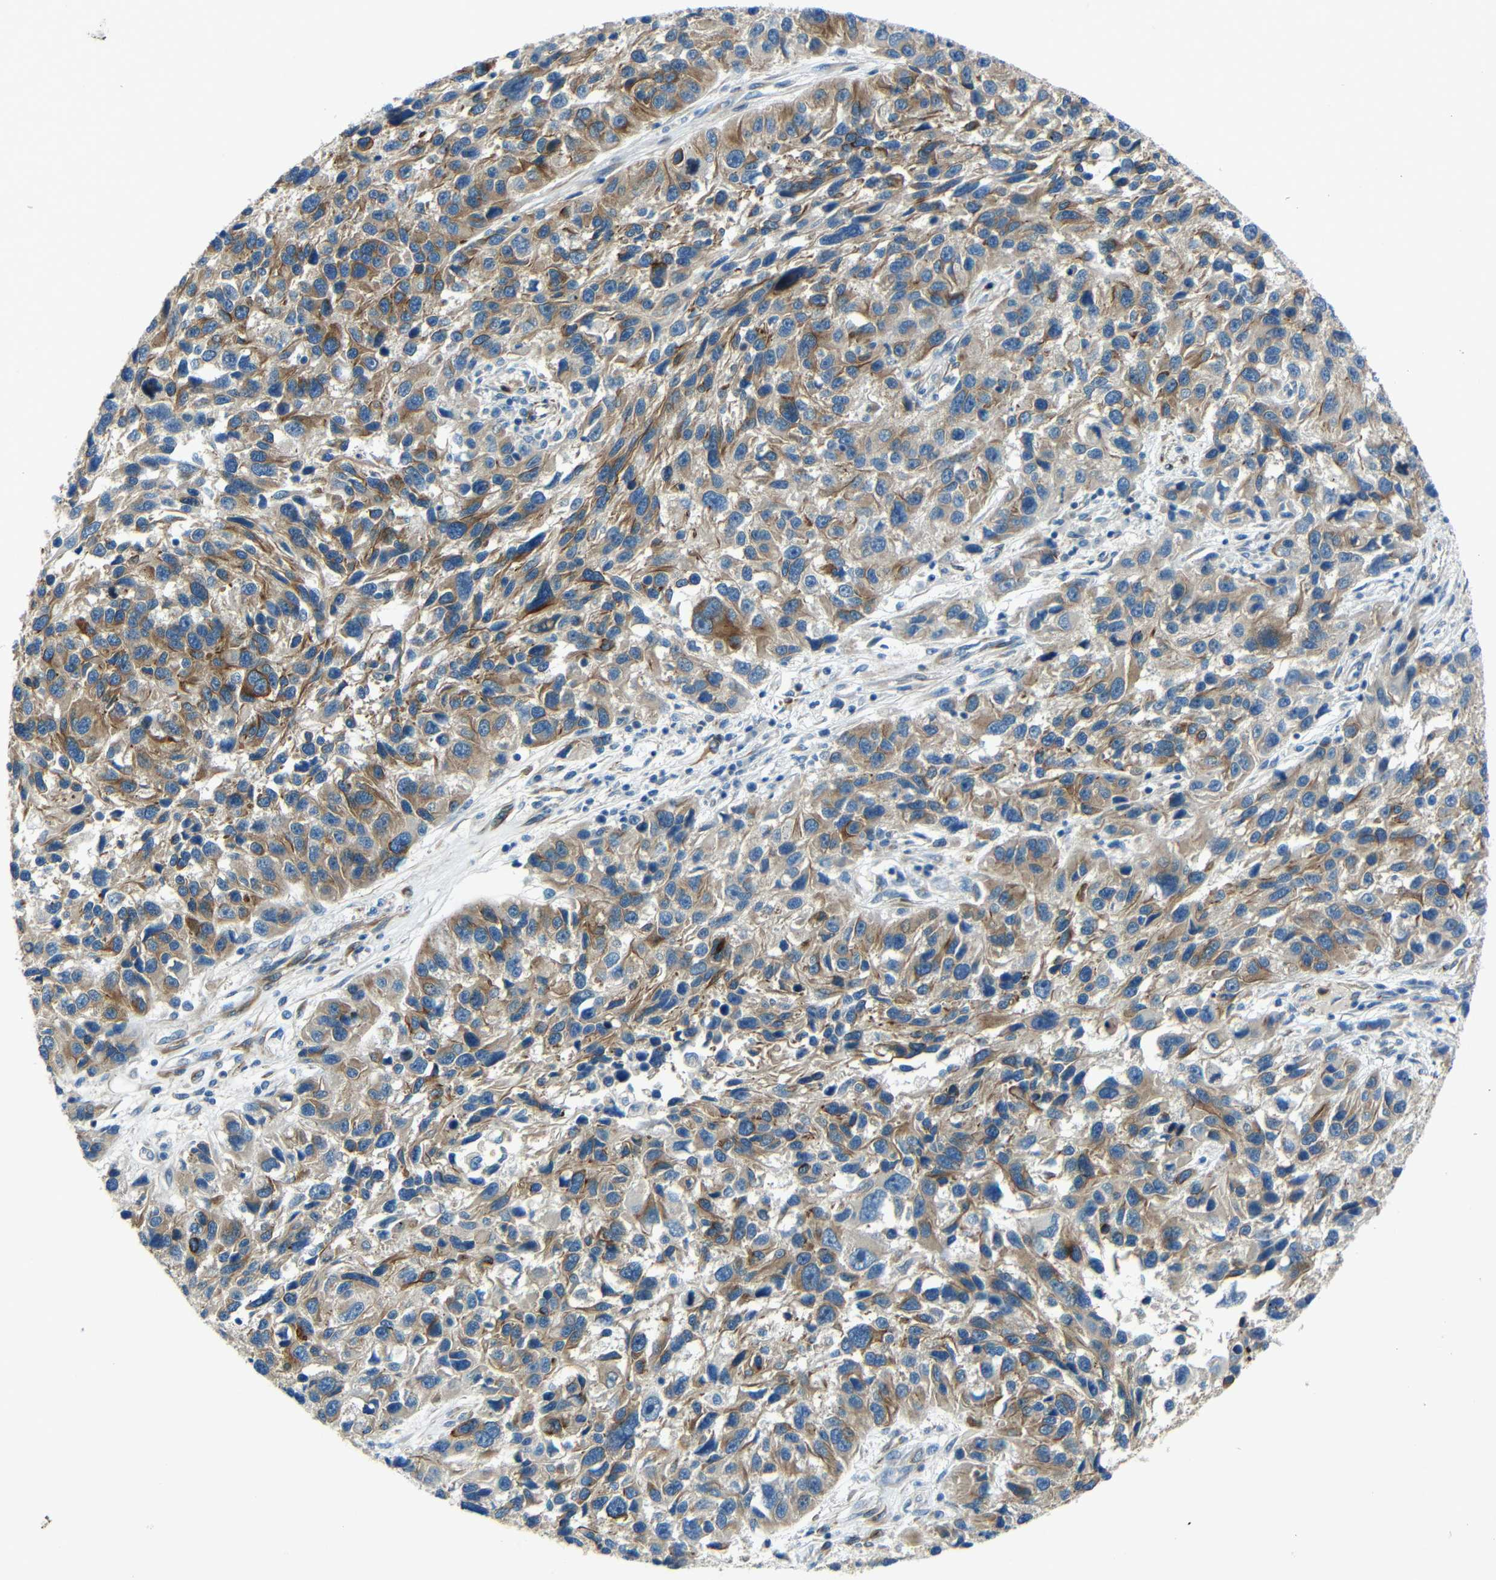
{"staining": {"intensity": "moderate", "quantity": ">75%", "location": "cytoplasmic/membranous"}, "tissue": "melanoma", "cell_type": "Tumor cells", "image_type": "cancer", "snomed": [{"axis": "morphology", "description": "Malignant melanoma, NOS"}, {"axis": "topography", "description": "Skin"}], "caption": "Moderate cytoplasmic/membranous staining for a protein is appreciated in about >75% of tumor cells of malignant melanoma using immunohistochemistry (IHC).", "gene": "DCLK1", "patient": {"sex": "male", "age": 53}}